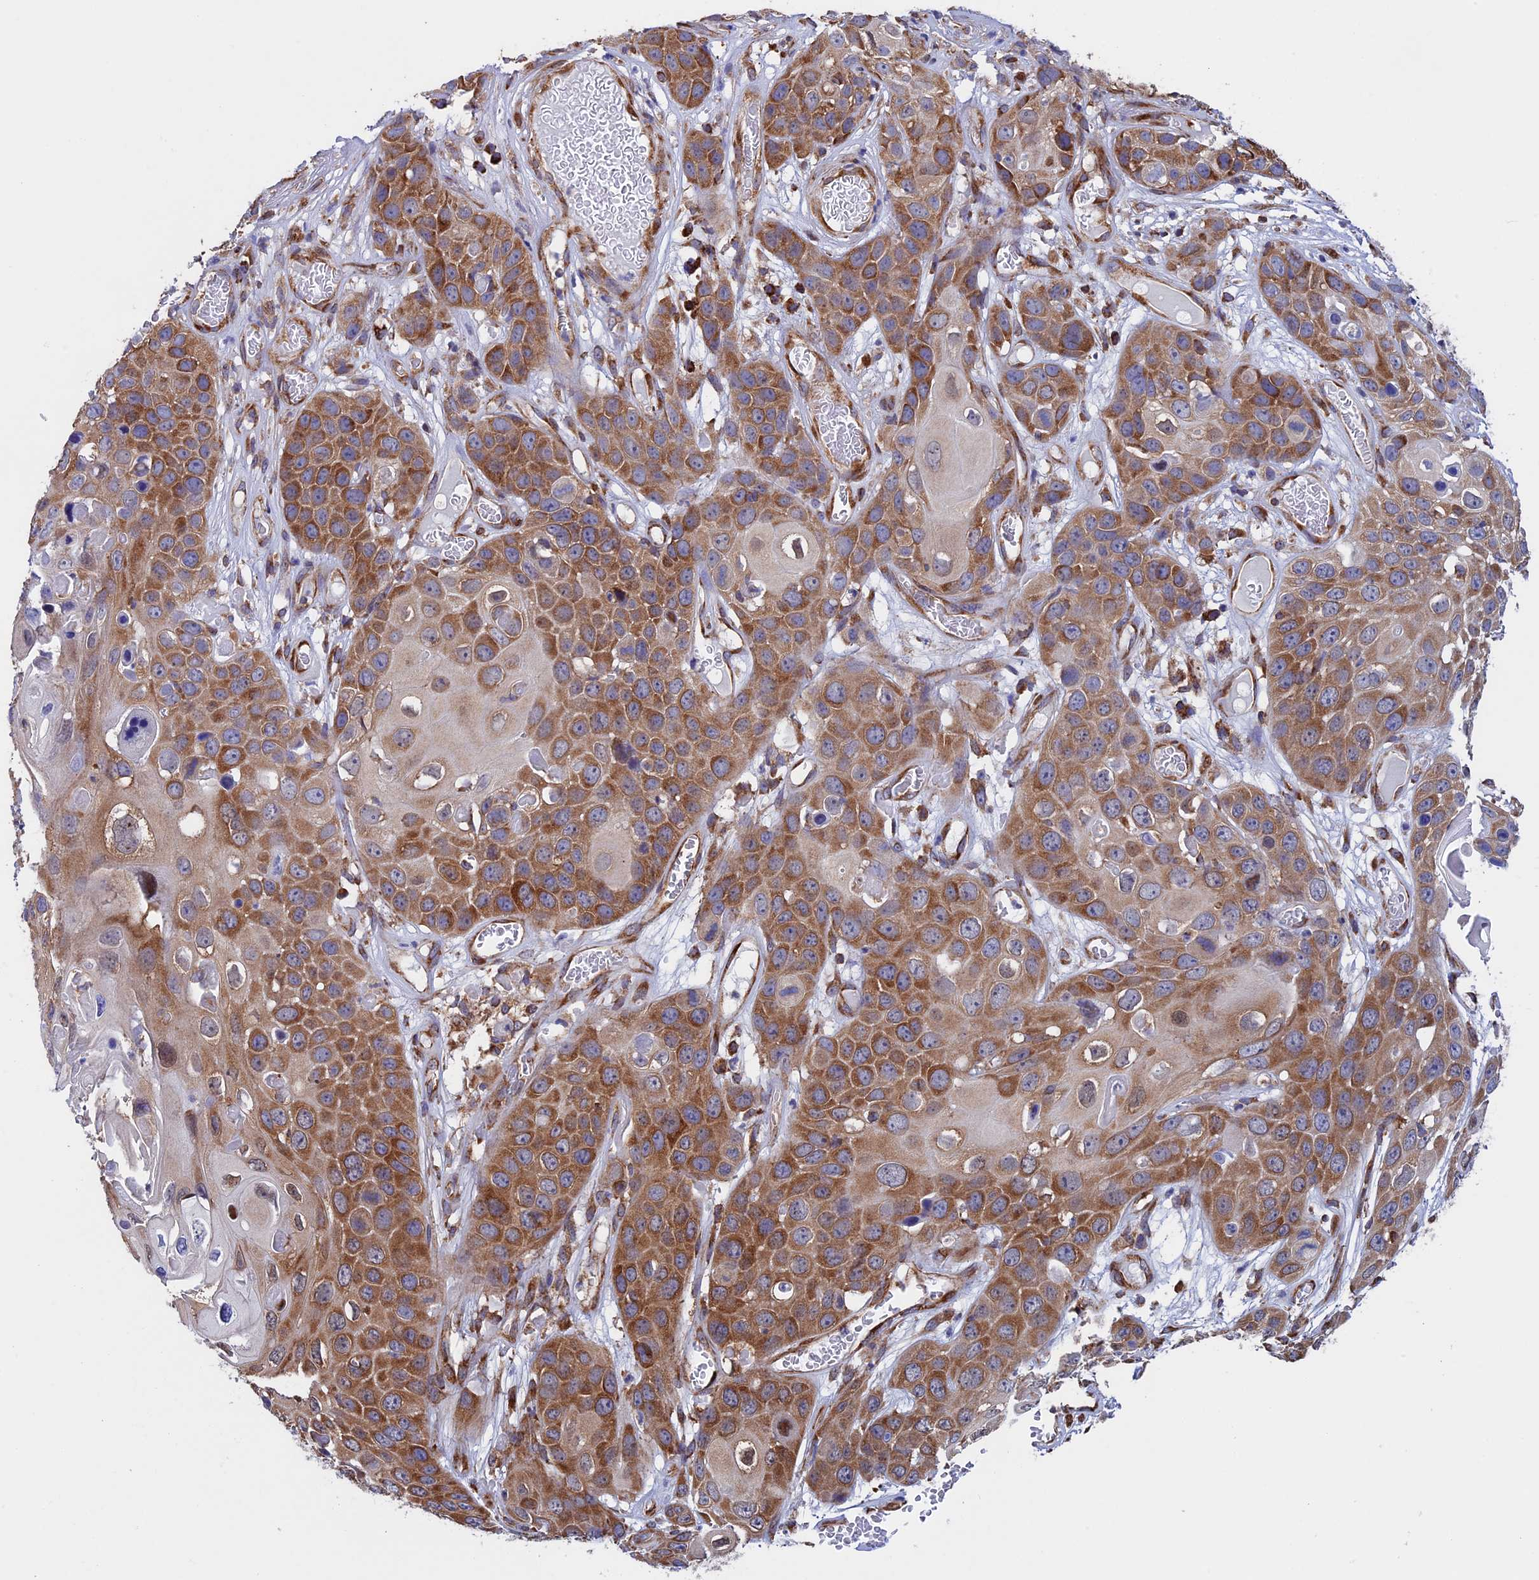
{"staining": {"intensity": "moderate", "quantity": ">75%", "location": "cytoplasmic/membranous"}, "tissue": "skin cancer", "cell_type": "Tumor cells", "image_type": "cancer", "snomed": [{"axis": "morphology", "description": "Squamous cell carcinoma, NOS"}, {"axis": "topography", "description": "Skin"}], "caption": "A brown stain highlights moderate cytoplasmic/membranous positivity of a protein in squamous cell carcinoma (skin) tumor cells. The staining was performed using DAB to visualize the protein expression in brown, while the nuclei were stained in blue with hematoxylin (Magnification: 20x).", "gene": "SLC9A5", "patient": {"sex": "male", "age": 55}}